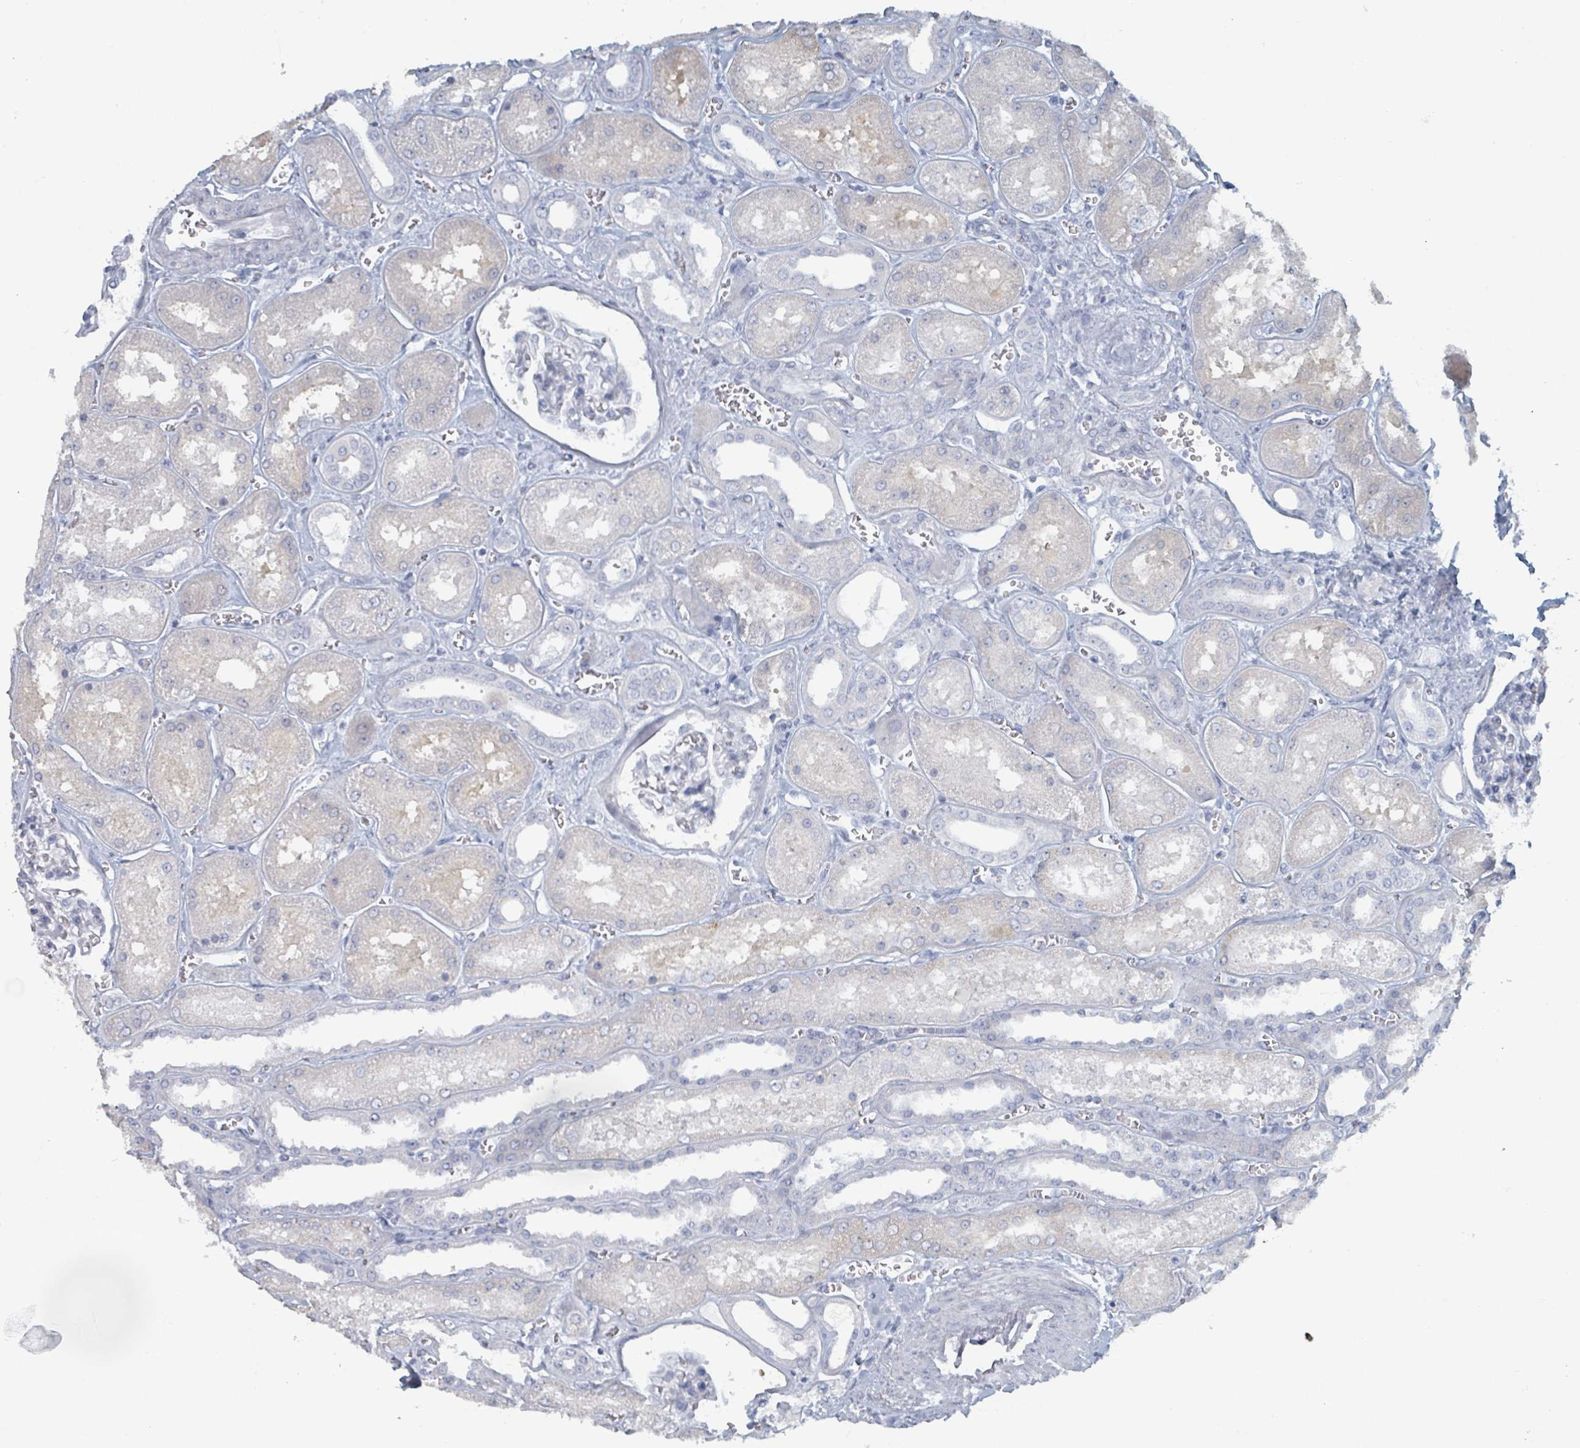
{"staining": {"intensity": "negative", "quantity": "none", "location": "none"}, "tissue": "kidney", "cell_type": "Cells in glomeruli", "image_type": "normal", "snomed": [{"axis": "morphology", "description": "Normal tissue, NOS"}, {"axis": "morphology", "description": "Adenocarcinoma, NOS"}, {"axis": "topography", "description": "Kidney"}], "caption": "High power microscopy image of an immunohistochemistry photomicrograph of normal kidney, revealing no significant positivity in cells in glomeruli. Nuclei are stained in blue.", "gene": "HEATR5A", "patient": {"sex": "female", "age": 68}}